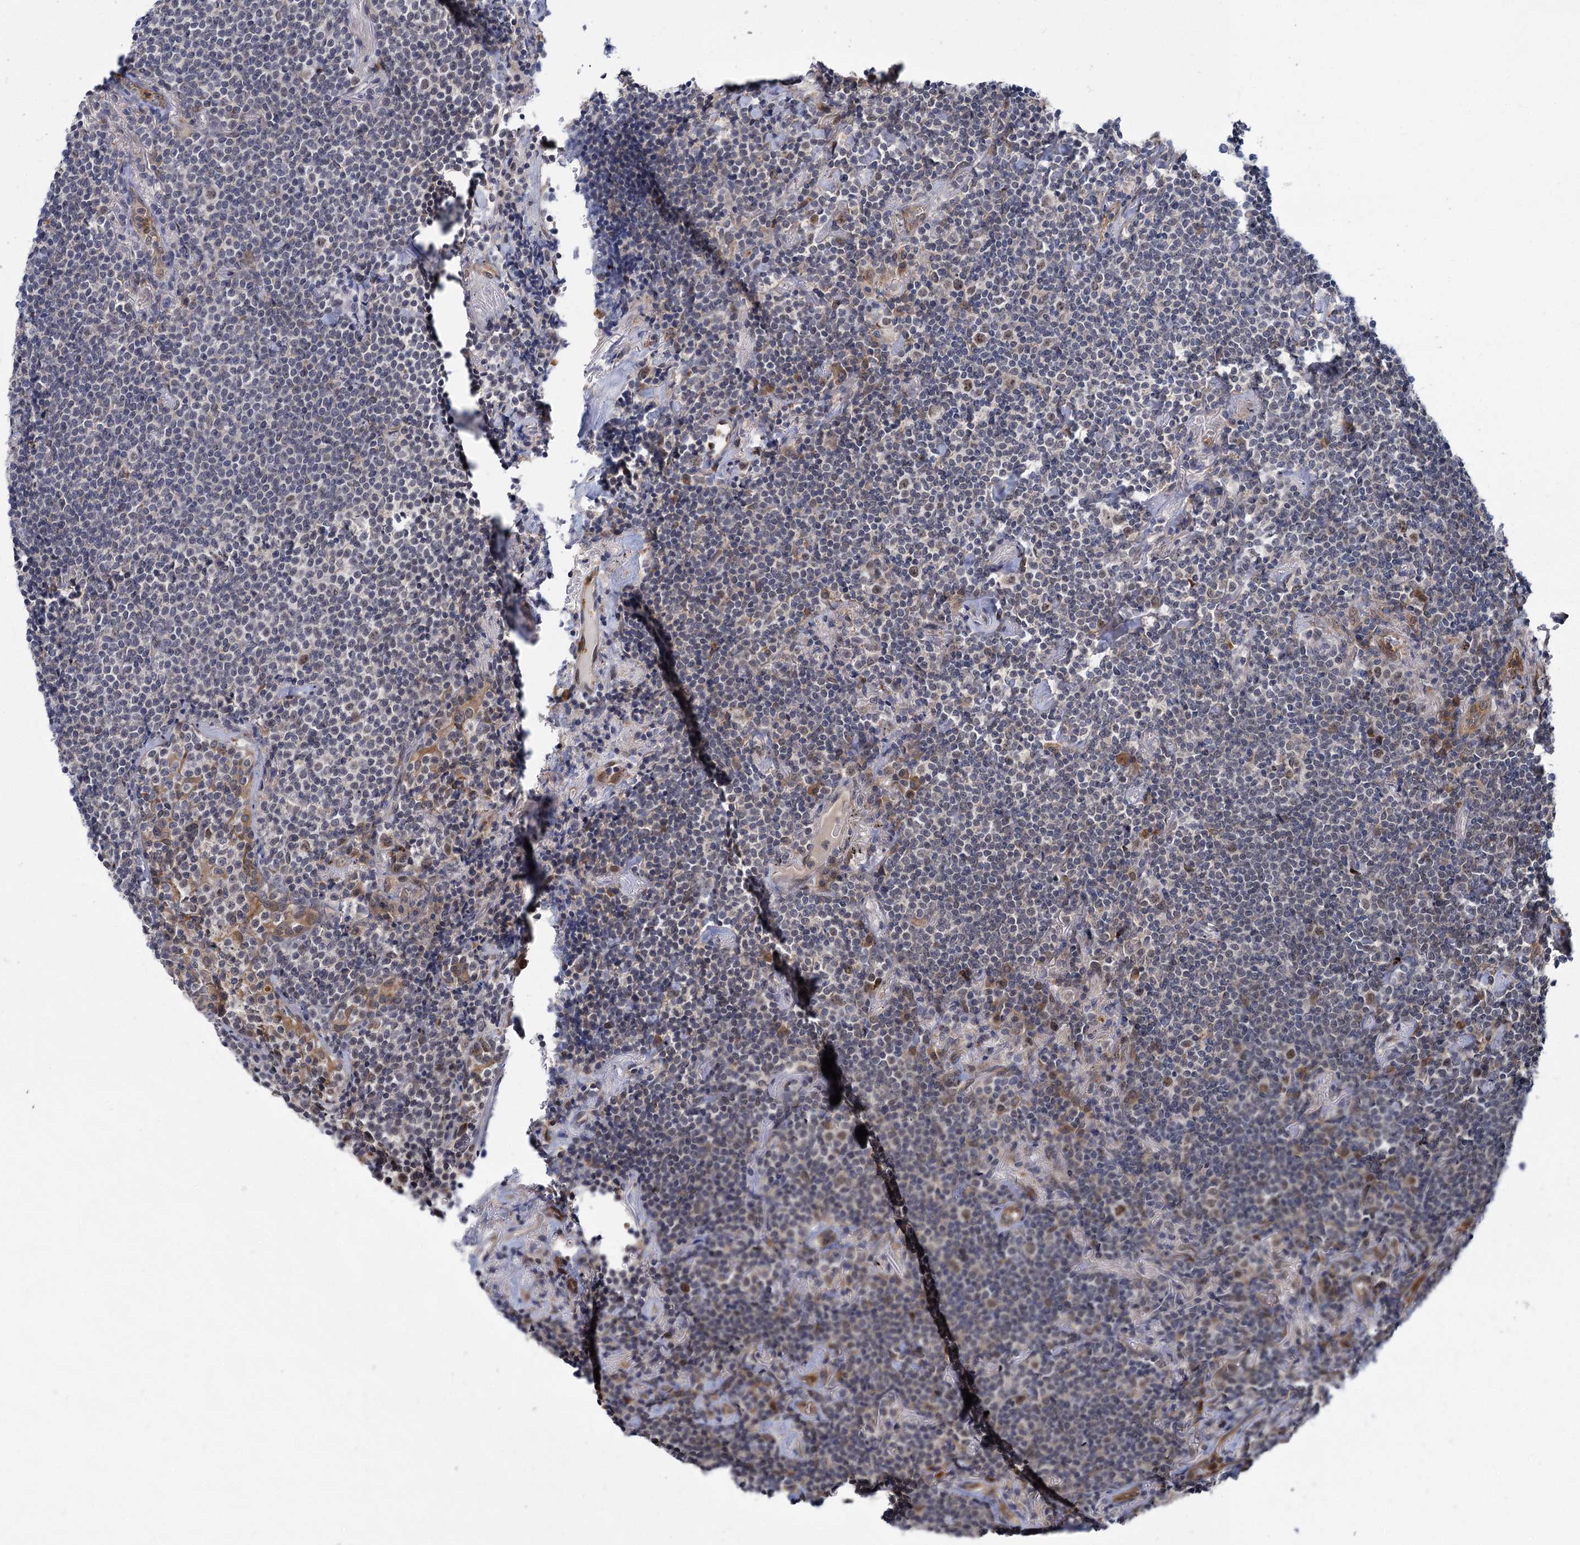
{"staining": {"intensity": "negative", "quantity": "none", "location": "none"}, "tissue": "lymphoma", "cell_type": "Tumor cells", "image_type": "cancer", "snomed": [{"axis": "morphology", "description": "Malignant lymphoma, non-Hodgkin's type, Low grade"}, {"axis": "topography", "description": "Lung"}], "caption": "IHC photomicrograph of lymphoma stained for a protein (brown), which exhibits no staining in tumor cells.", "gene": "APBA2", "patient": {"sex": "female", "age": 71}}